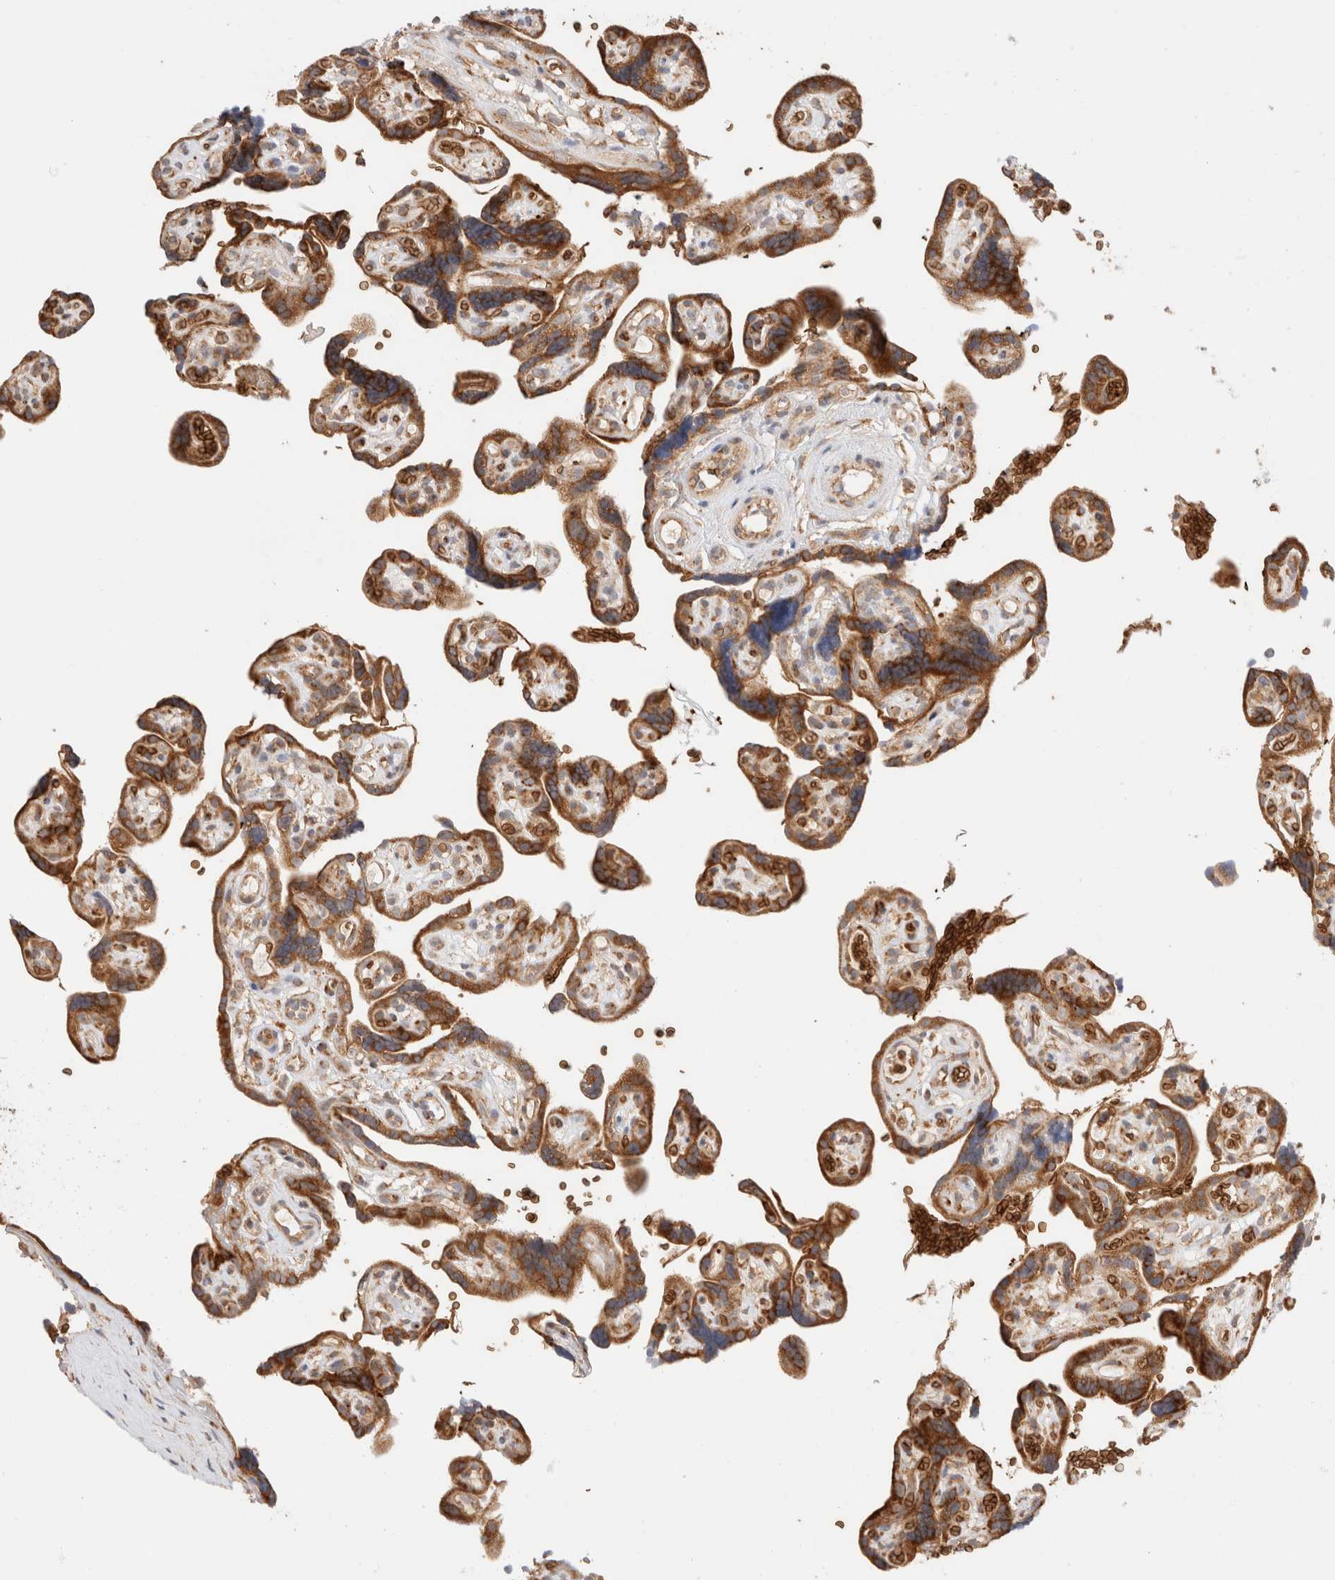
{"staining": {"intensity": "strong", "quantity": ">75%", "location": "cytoplasmic/membranous"}, "tissue": "placenta", "cell_type": "Decidual cells", "image_type": "normal", "snomed": [{"axis": "morphology", "description": "Normal tissue, NOS"}, {"axis": "topography", "description": "Placenta"}], "caption": "An IHC histopathology image of benign tissue is shown. Protein staining in brown highlights strong cytoplasmic/membranous positivity in placenta within decidual cells.", "gene": "UTS2B", "patient": {"sex": "female", "age": 30}}